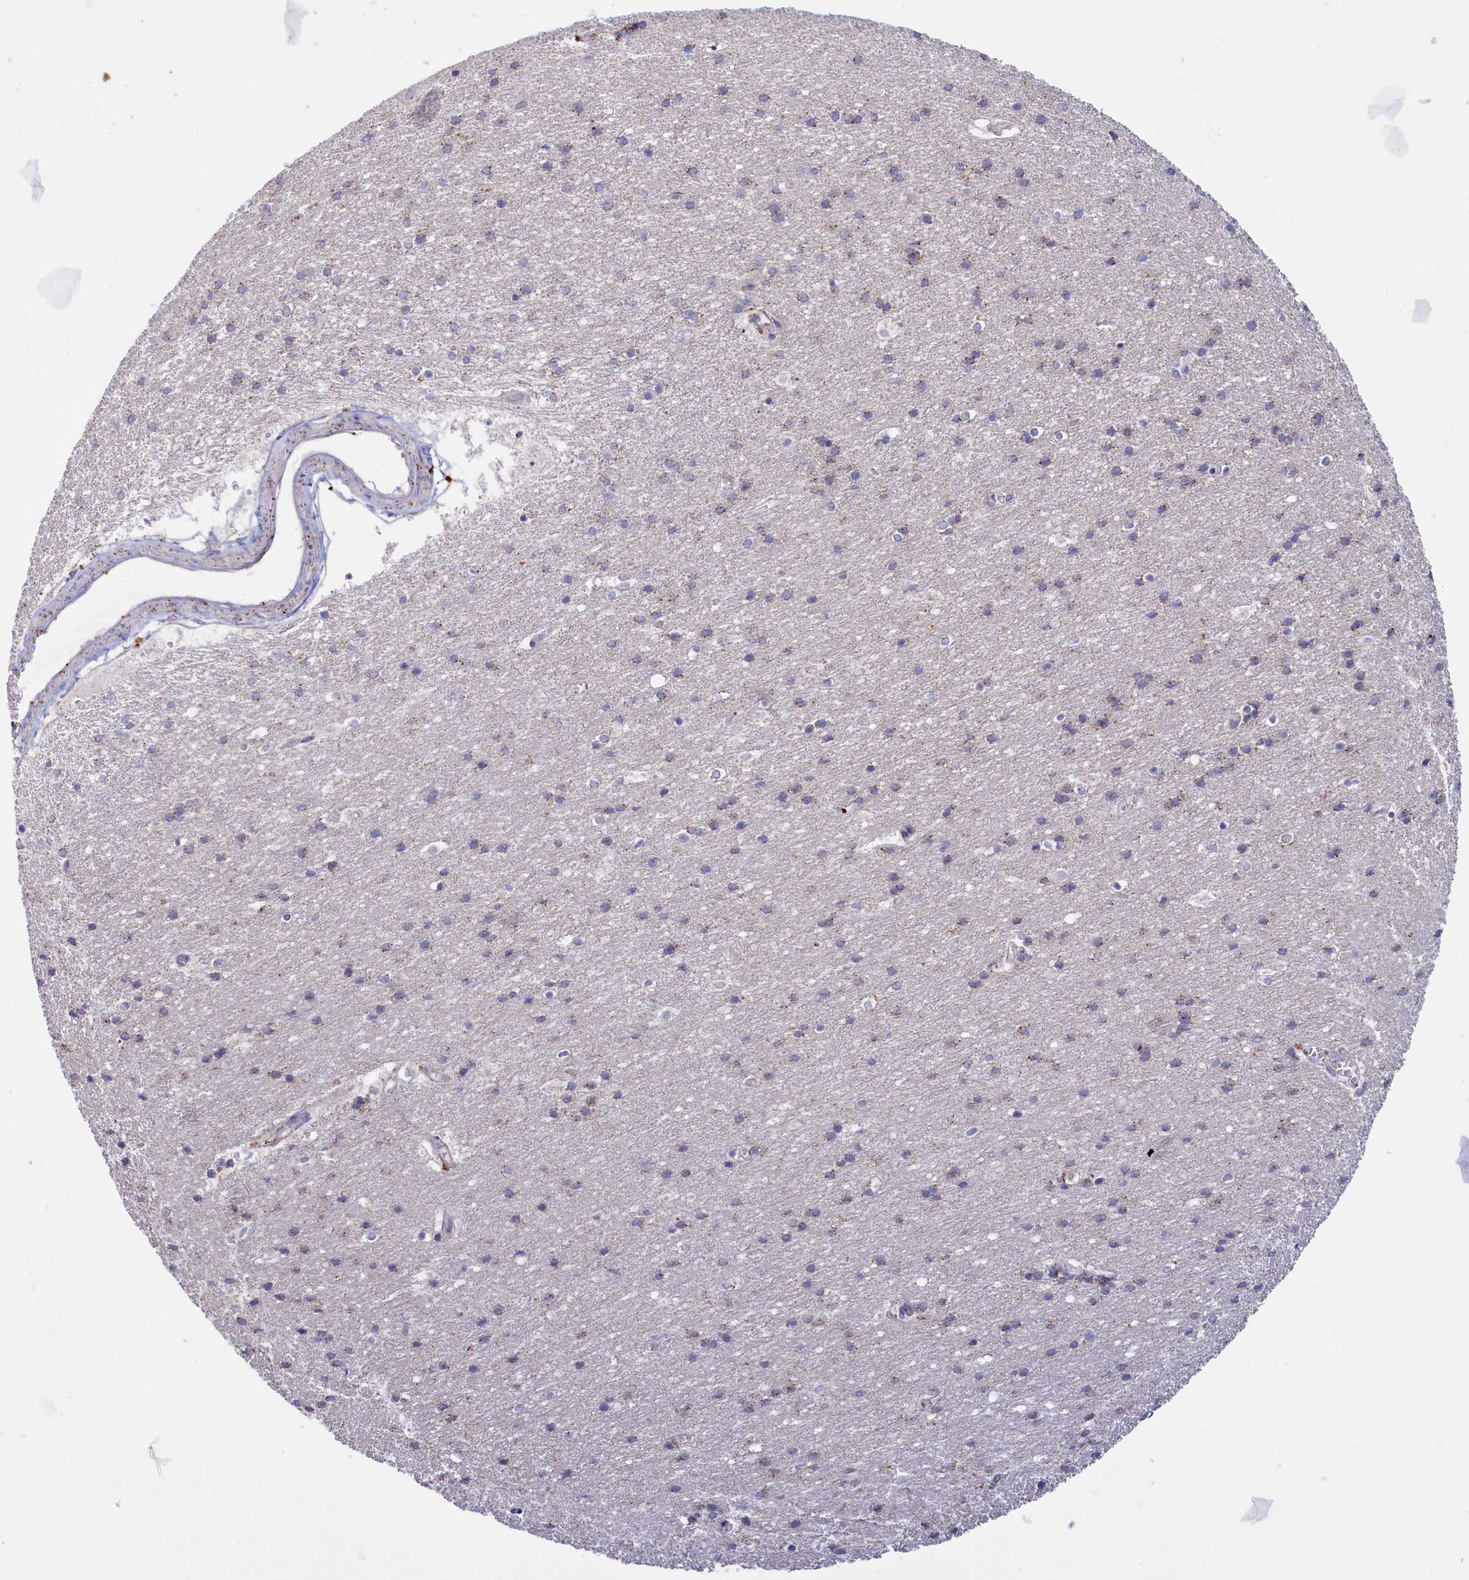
{"staining": {"intensity": "negative", "quantity": "none", "location": "none"}, "tissue": "cerebral cortex", "cell_type": "Endothelial cells", "image_type": "normal", "snomed": [{"axis": "morphology", "description": "Normal tissue, NOS"}, {"axis": "topography", "description": "Cerebral cortex"}], "caption": "Histopathology image shows no significant protein positivity in endothelial cells of benign cerebral cortex. (Brightfield microscopy of DAB (3,3'-diaminobenzidine) immunohistochemistry (IHC) at high magnification).", "gene": "HYKK", "patient": {"sex": "male", "age": 54}}